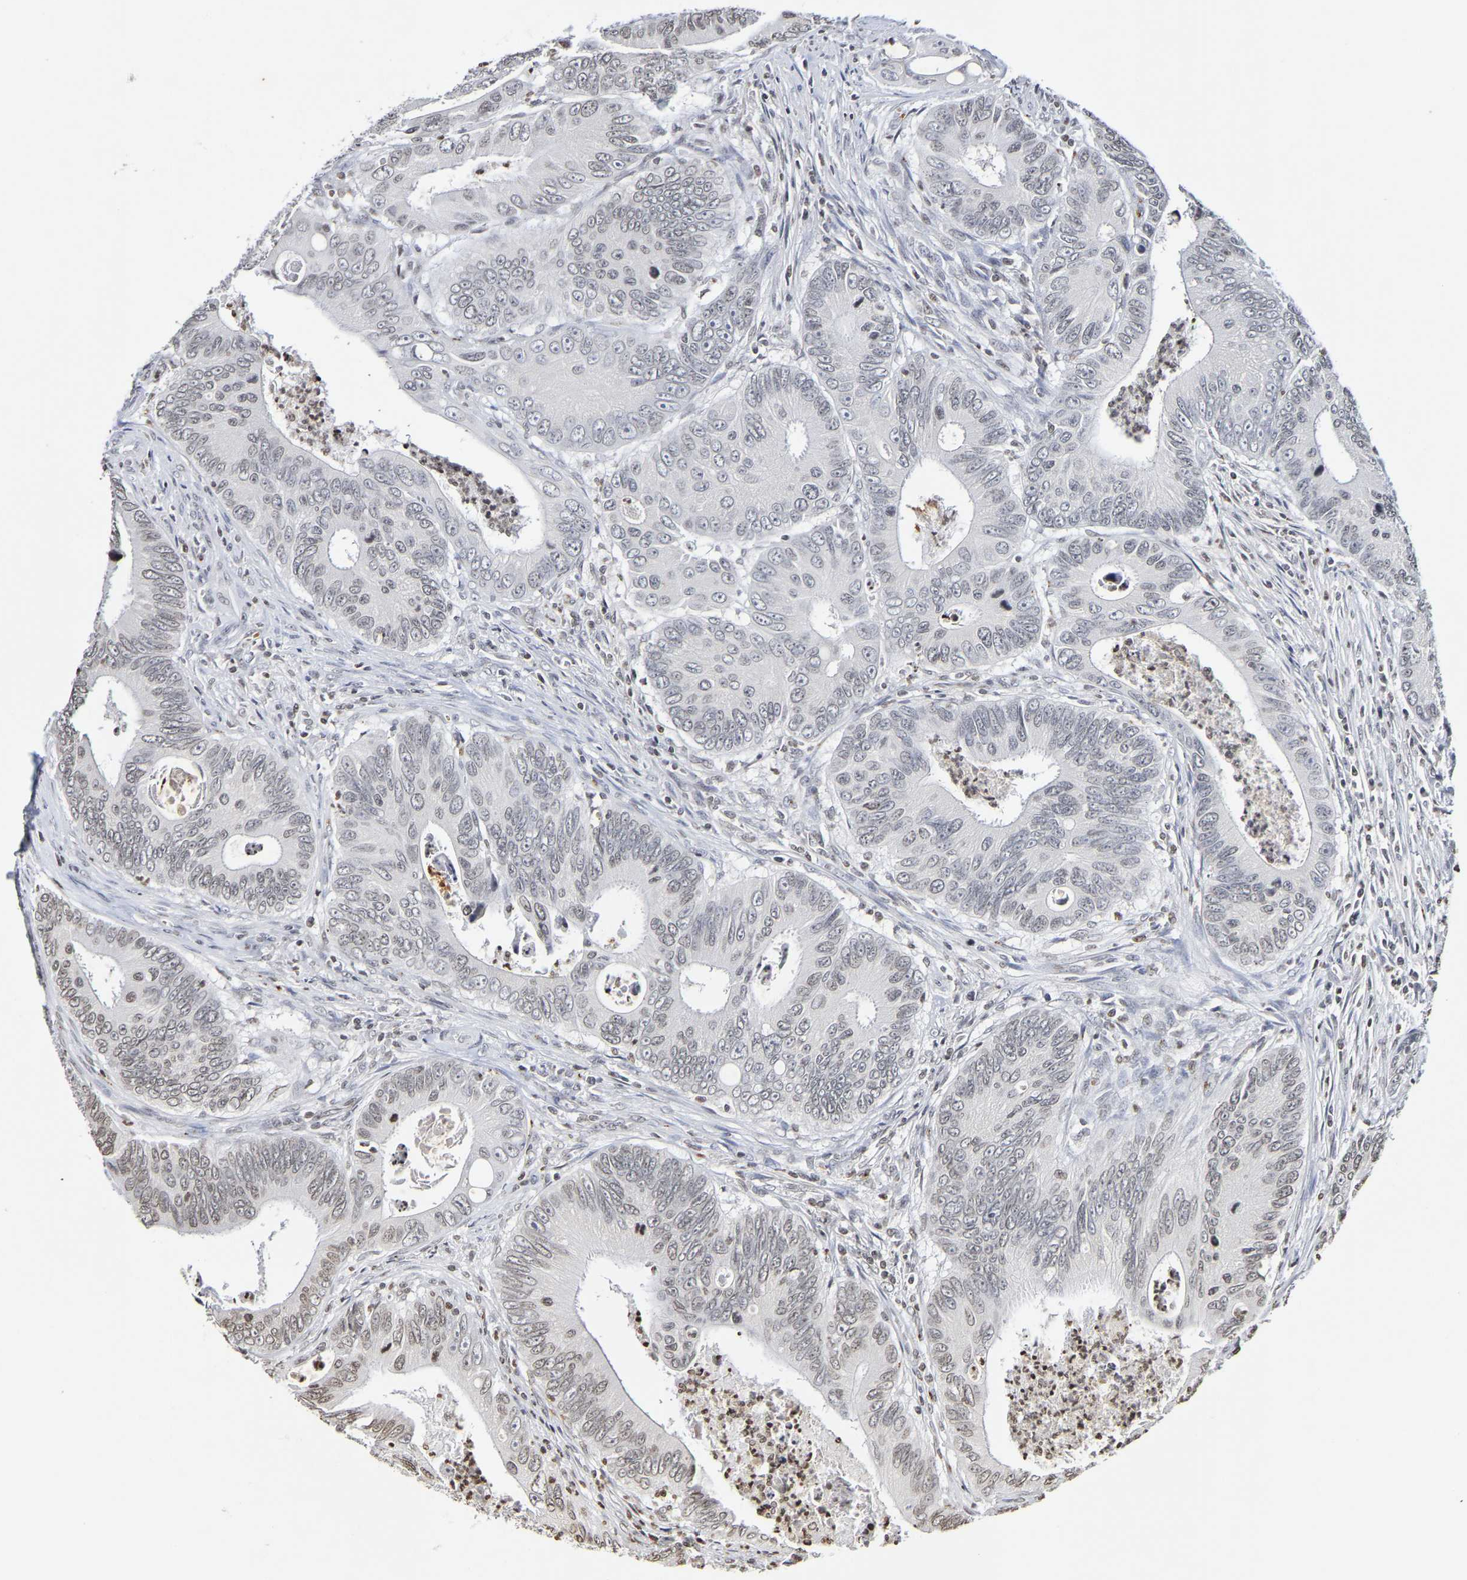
{"staining": {"intensity": "moderate", "quantity": "<25%", "location": "nuclear"}, "tissue": "colorectal cancer", "cell_type": "Tumor cells", "image_type": "cancer", "snomed": [{"axis": "morphology", "description": "Inflammation, NOS"}, {"axis": "morphology", "description": "Adenocarcinoma, NOS"}, {"axis": "topography", "description": "Colon"}], "caption": "A histopathology image showing moderate nuclear expression in approximately <25% of tumor cells in colorectal cancer, as visualized by brown immunohistochemical staining.", "gene": "ATF4", "patient": {"sex": "male", "age": 72}}